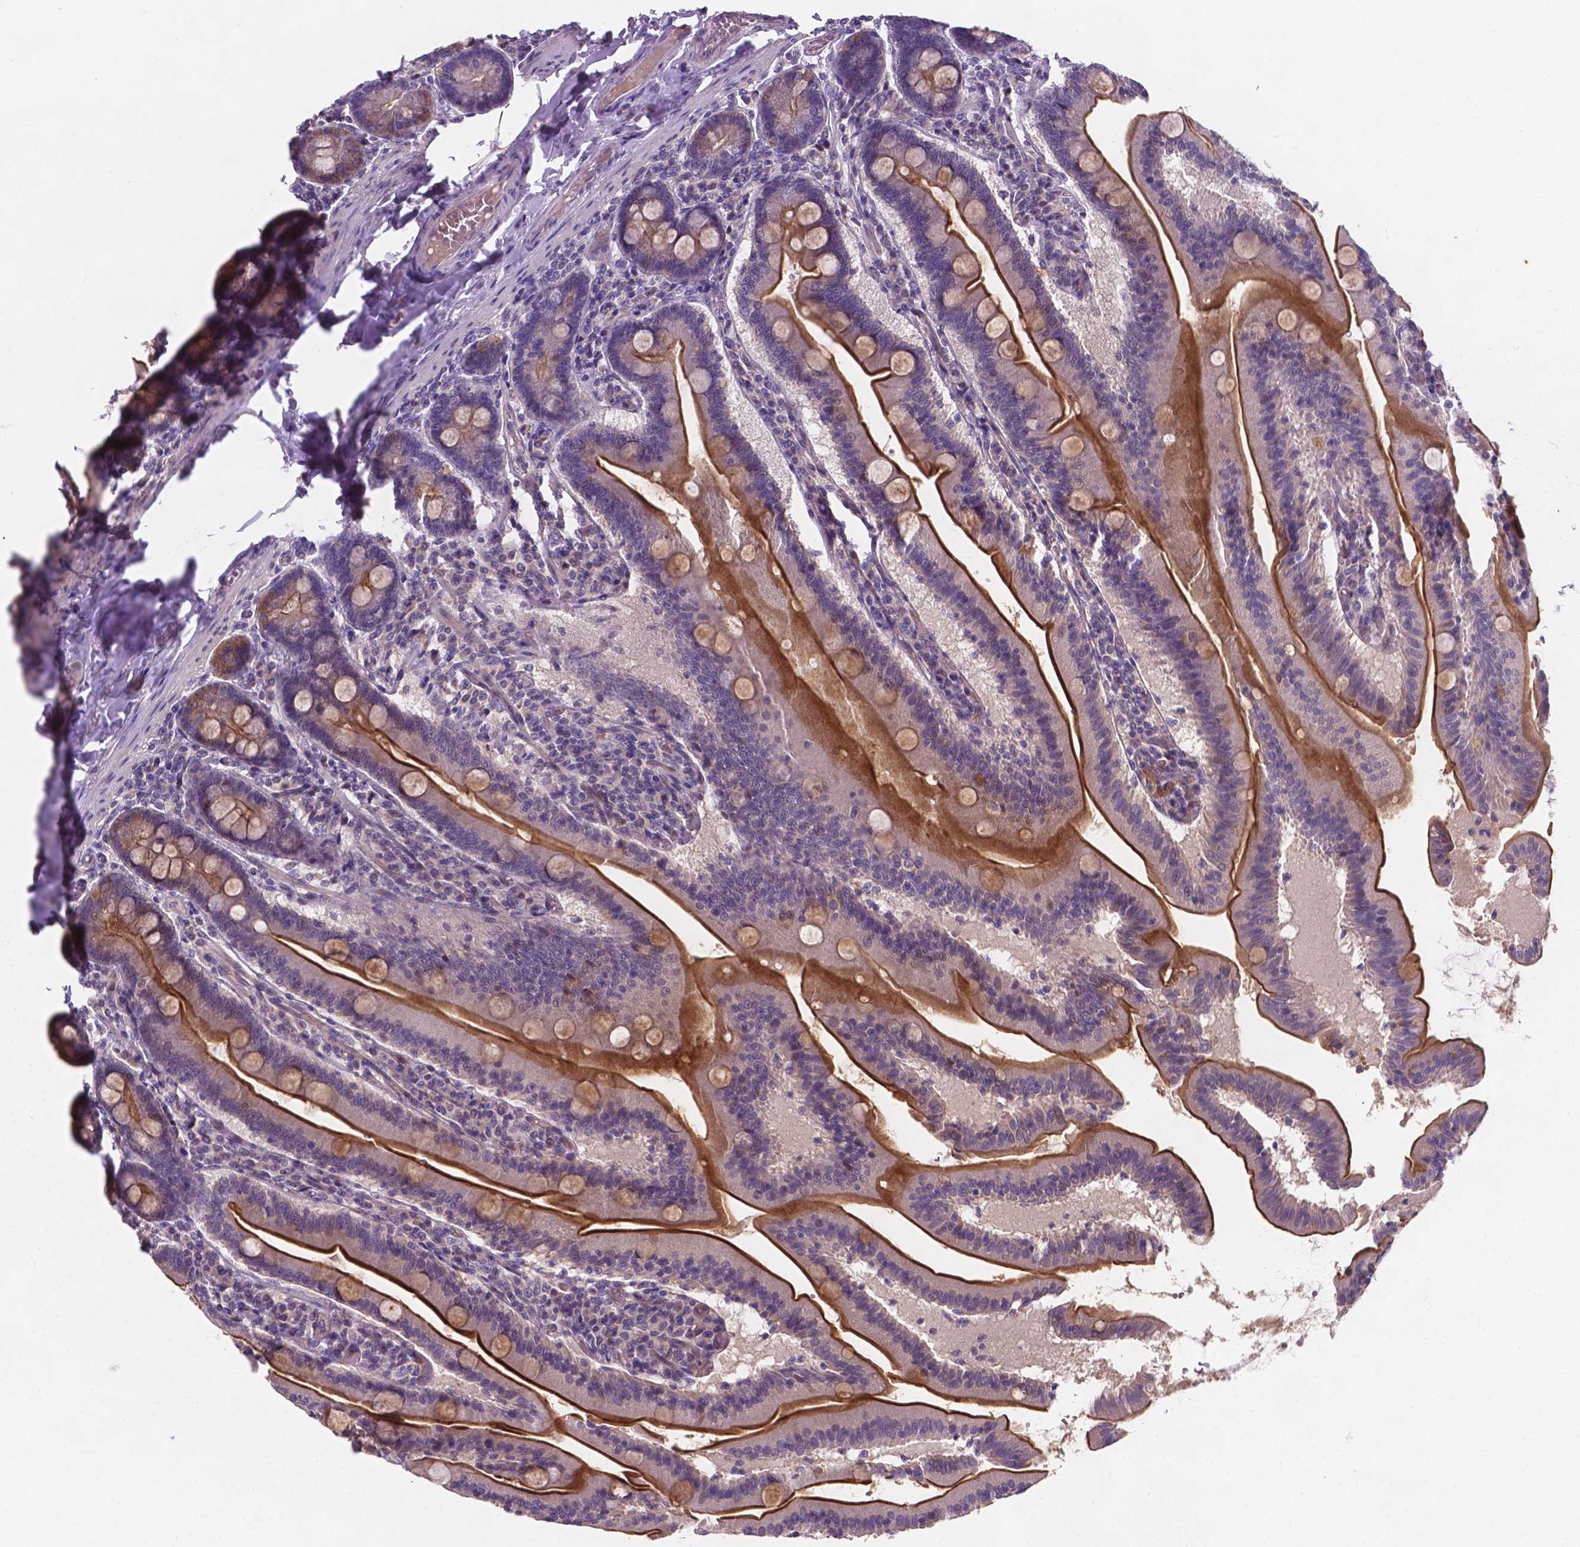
{"staining": {"intensity": "strong", "quantity": ">75%", "location": "cytoplasmic/membranous"}, "tissue": "small intestine", "cell_type": "Glandular cells", "image_type": "normal", "snomed": [{"axis": "morphology", "description": "Normal tissue, NOS"}, {"axis": "topography", "description": "Small intestine"}], "caption": "IHC (DAB) staining of unremarkable small intestine demonstrates strong cytoplasmic/membranous protein staining in approximately >75% of glandular cells.", "gene": "TM4SF20", "patient": {"sex": "male", "age": 37}}